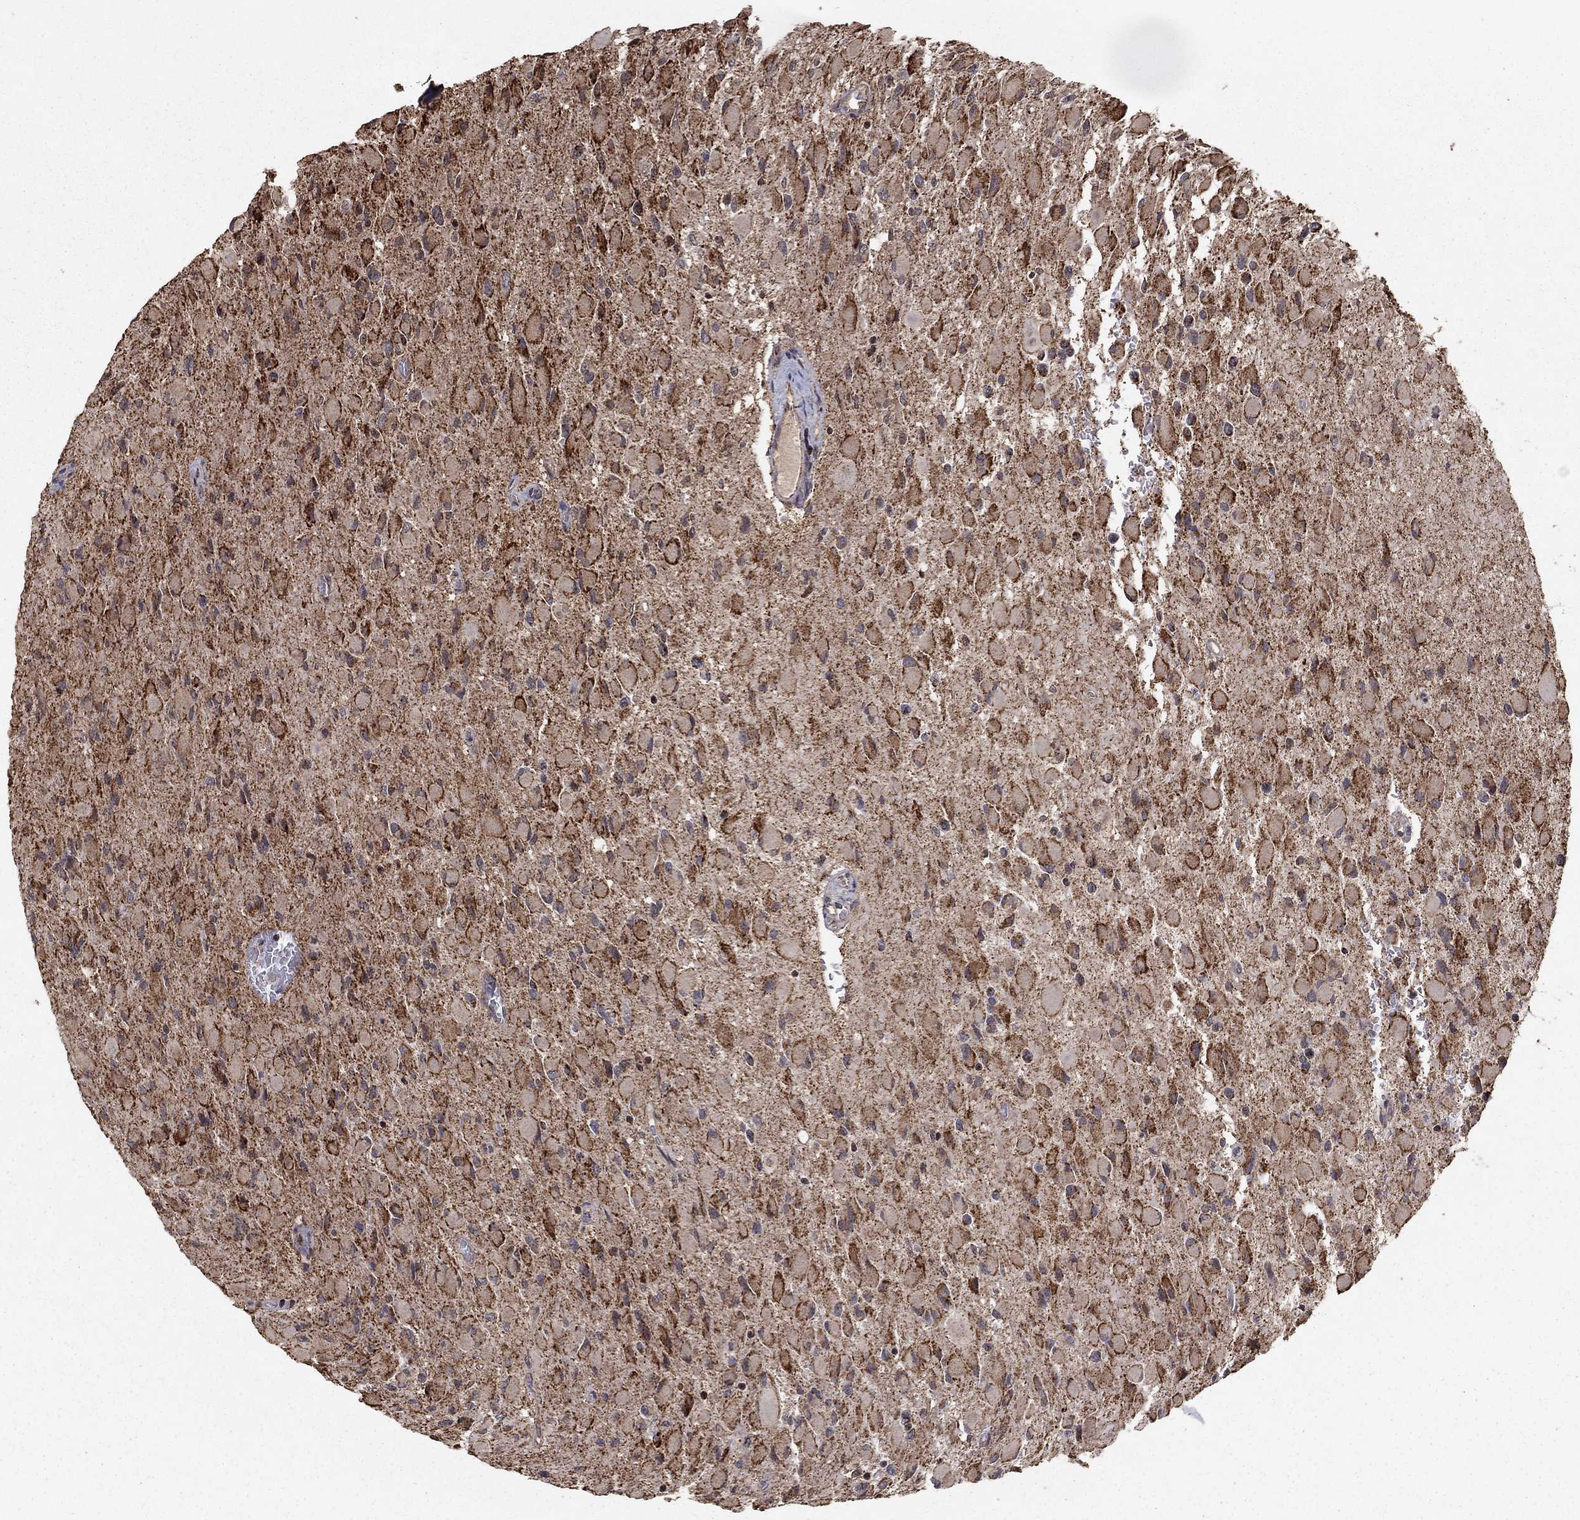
{"staining": {"intensity": "strong", "quantity": "25%-75%", "location": "cytoplasmic/membranous"}, "tissue": "glioma", "cell_type": "Tumor cells", "image_type": "cancer", "snomed": [{"axis": "morphology", "description": "Glioma, malignant, High grade"}, {"axis": "topography", "description": "Cerebral cortex"}], "caption": "Glioma was stained to show a protein in brown. There is high levels of strong cytoplasmic/membranous expression in approximately 25%-75% of tumor cells.", "gene": "ACOT13", "patient": {"sex": "female", "age": 36}}